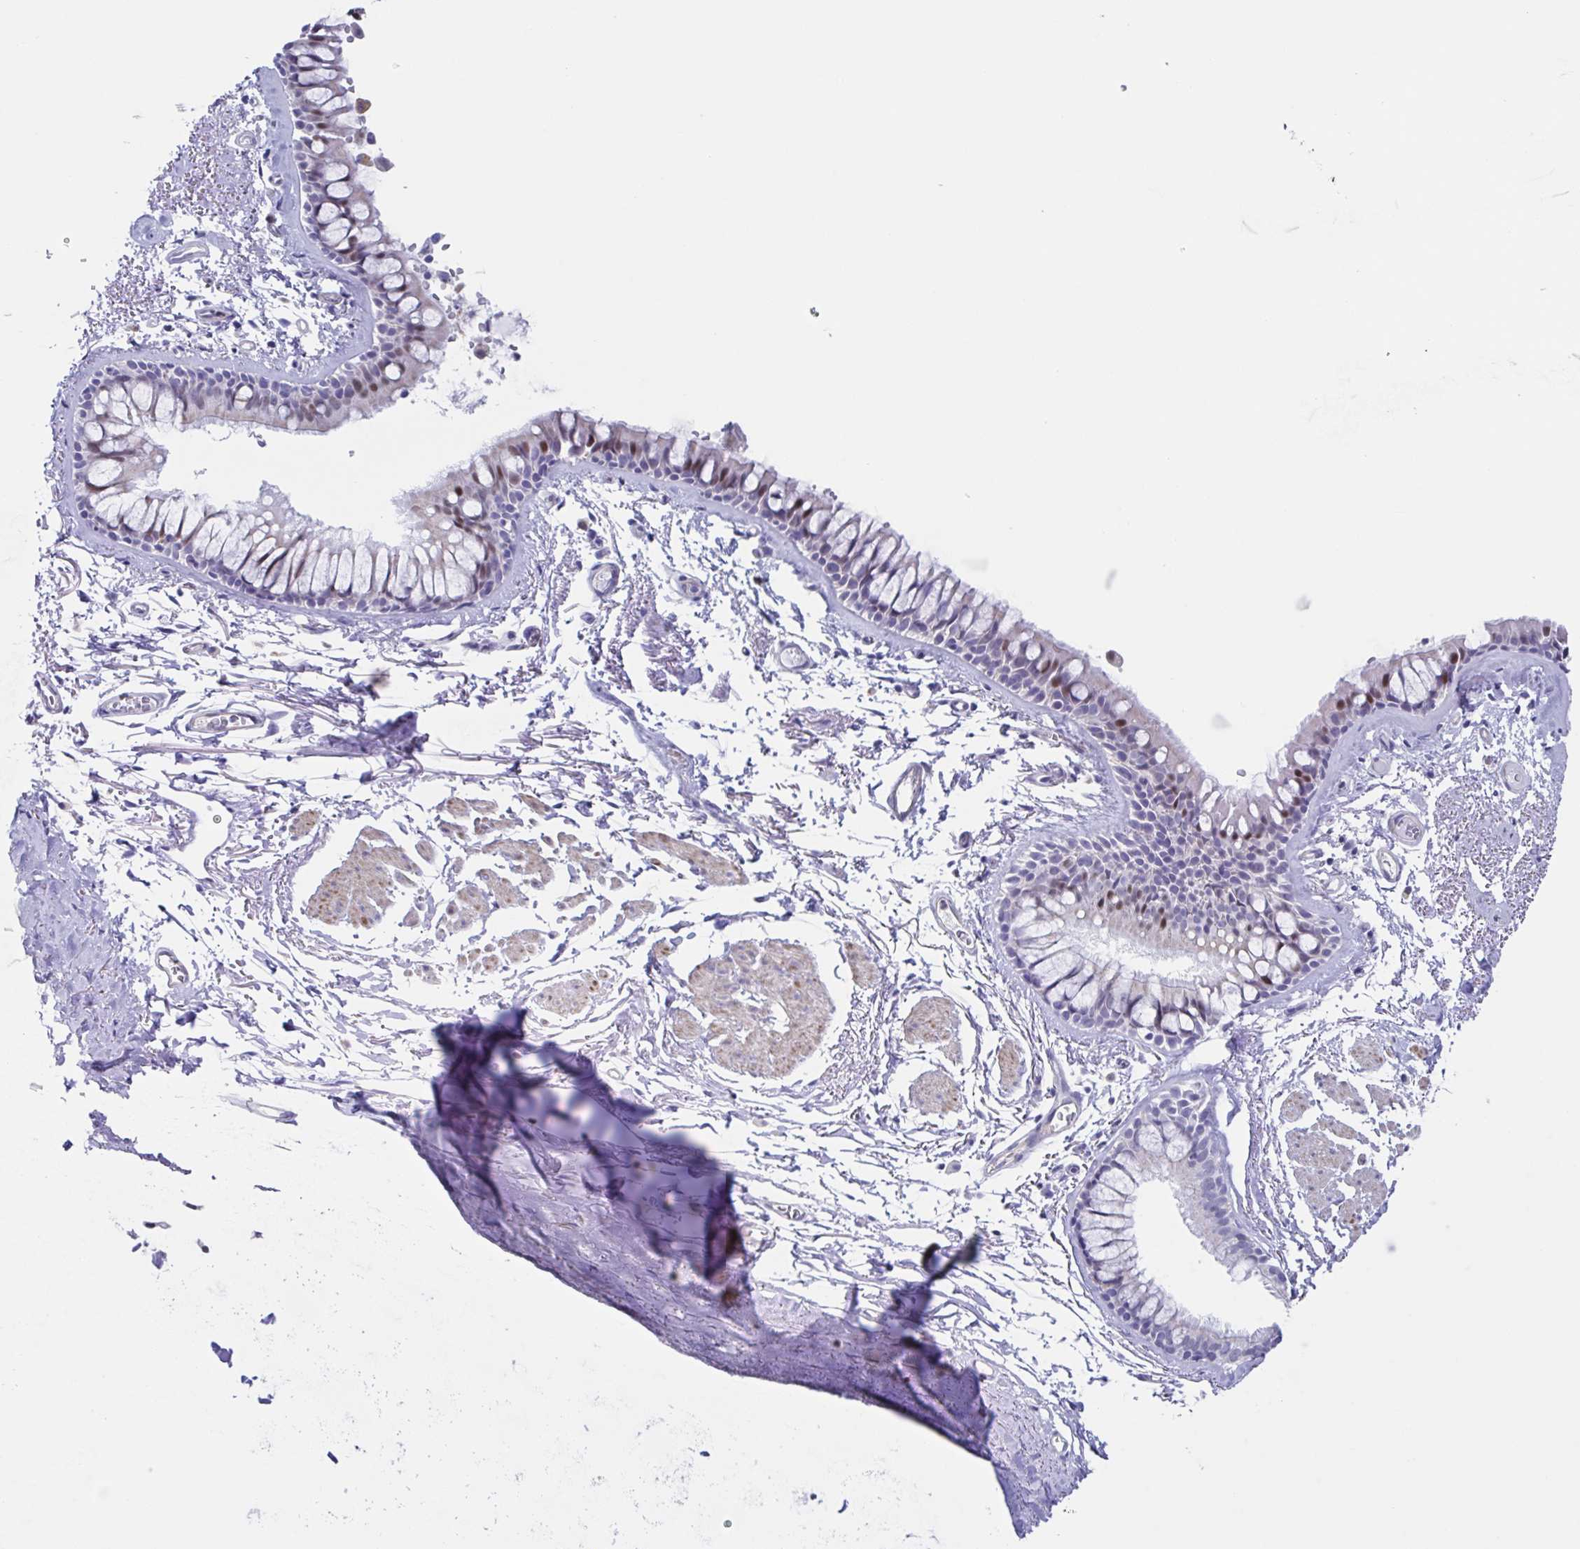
{"staining": {"intensity": "weak", "quantity": "<25%", "location": "cytoplasmic/membranous,nuclear"}, "tissue": "bronchus", "cell_type": "Respiratory epithelial cells", "image_type": "normal", "snomed": [{"axis": "morphology", "description": "Normal tissue, NOS"}, {"axis": "topography", "description": "Cartilage tissue"}, {"axis": "topography", "description": "Bronchus"}], "caption": "This is an IHC photomicrograph of benign human bronchus. There is no staining in respiratory epithelial cells.", "gene": "PBOV1", "patient": {"sex": "female", "age": 79}}